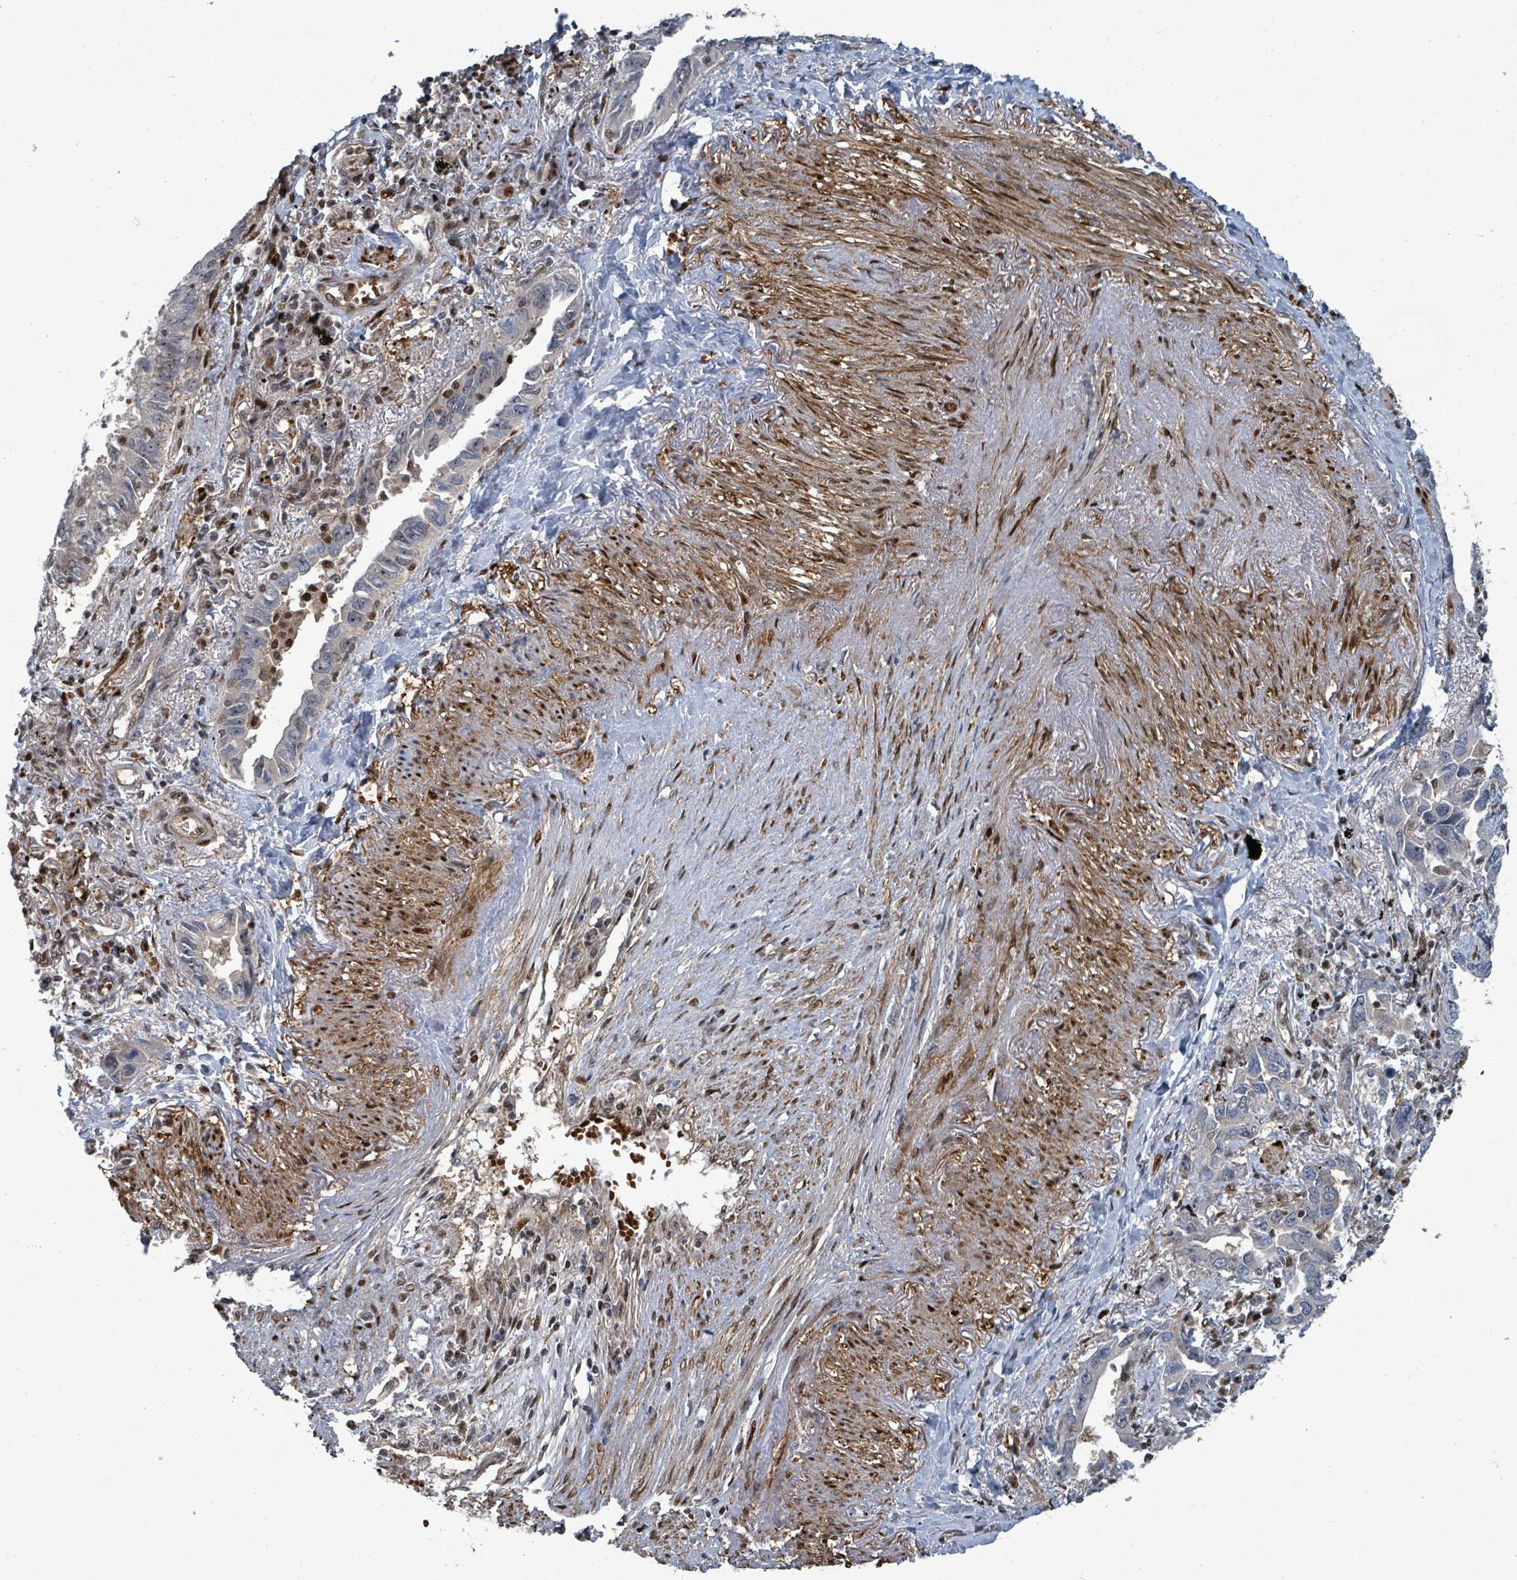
{"staining": {"intensity": "moderate", "quantity": "<25%", "location": "nuclear"}, "tissue": "lung cancer", "cell_type": "Tumor cells", "image_type": "cancer", "snomed": [{"axis": "morphology", "description": "Adenocarcinoma, NOS"}, {"axis": "topography", "description": "Lung"}], "caption": "Protein expression analysis of human adenocarcinoma (lung) reveals moderate nuclear staining in approximately <25% of tumor cells.", "gene": "TRDMT1", "patient": {"sex": "male", "age": 67}}